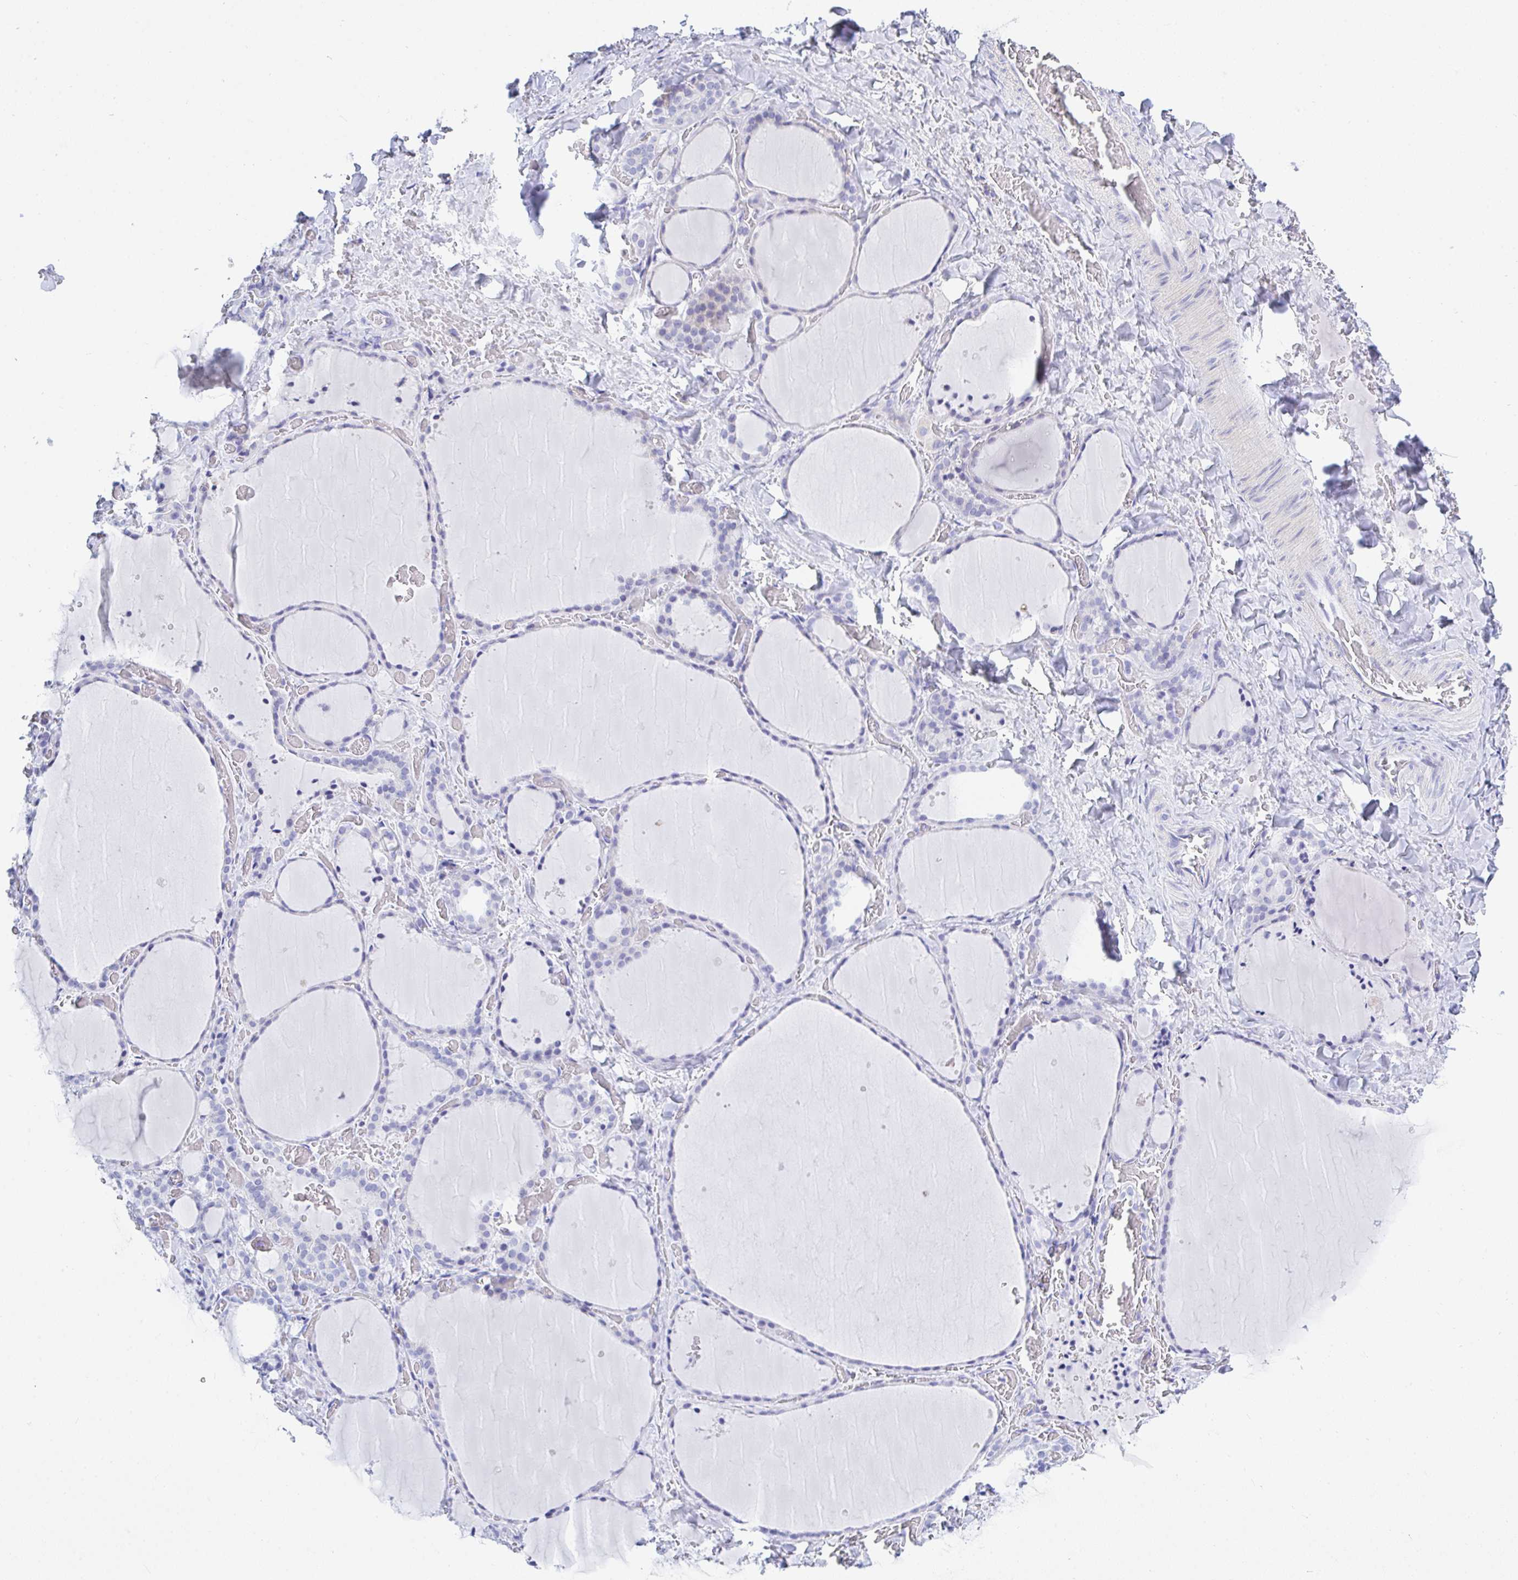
{"staining": {"intensity": "weak", "quantity": "<25%", "location": "cytoplasmic/membranous"}, "tissue": "thyroid gland", "cell_type": "Glandular cells", "image_type": "normal", "snomed": [{"axis": "morphology", "description": "Normal tissue, NOS"}, {"axis": "topography", "description": "Thyroid gland"}], "caption": "IHC micrograph of benign thyroid gland: thyroid gland stained with DAB reveals no significant protein expression in glandular cells. (Stains: DAB immunohistochemistry (IHC) with hematoxylin counter stain, Microscopy: brightfield microscopy at high magnification).", "gene": "FRMD3", "patient": {"sex": "female", "age": 36}}